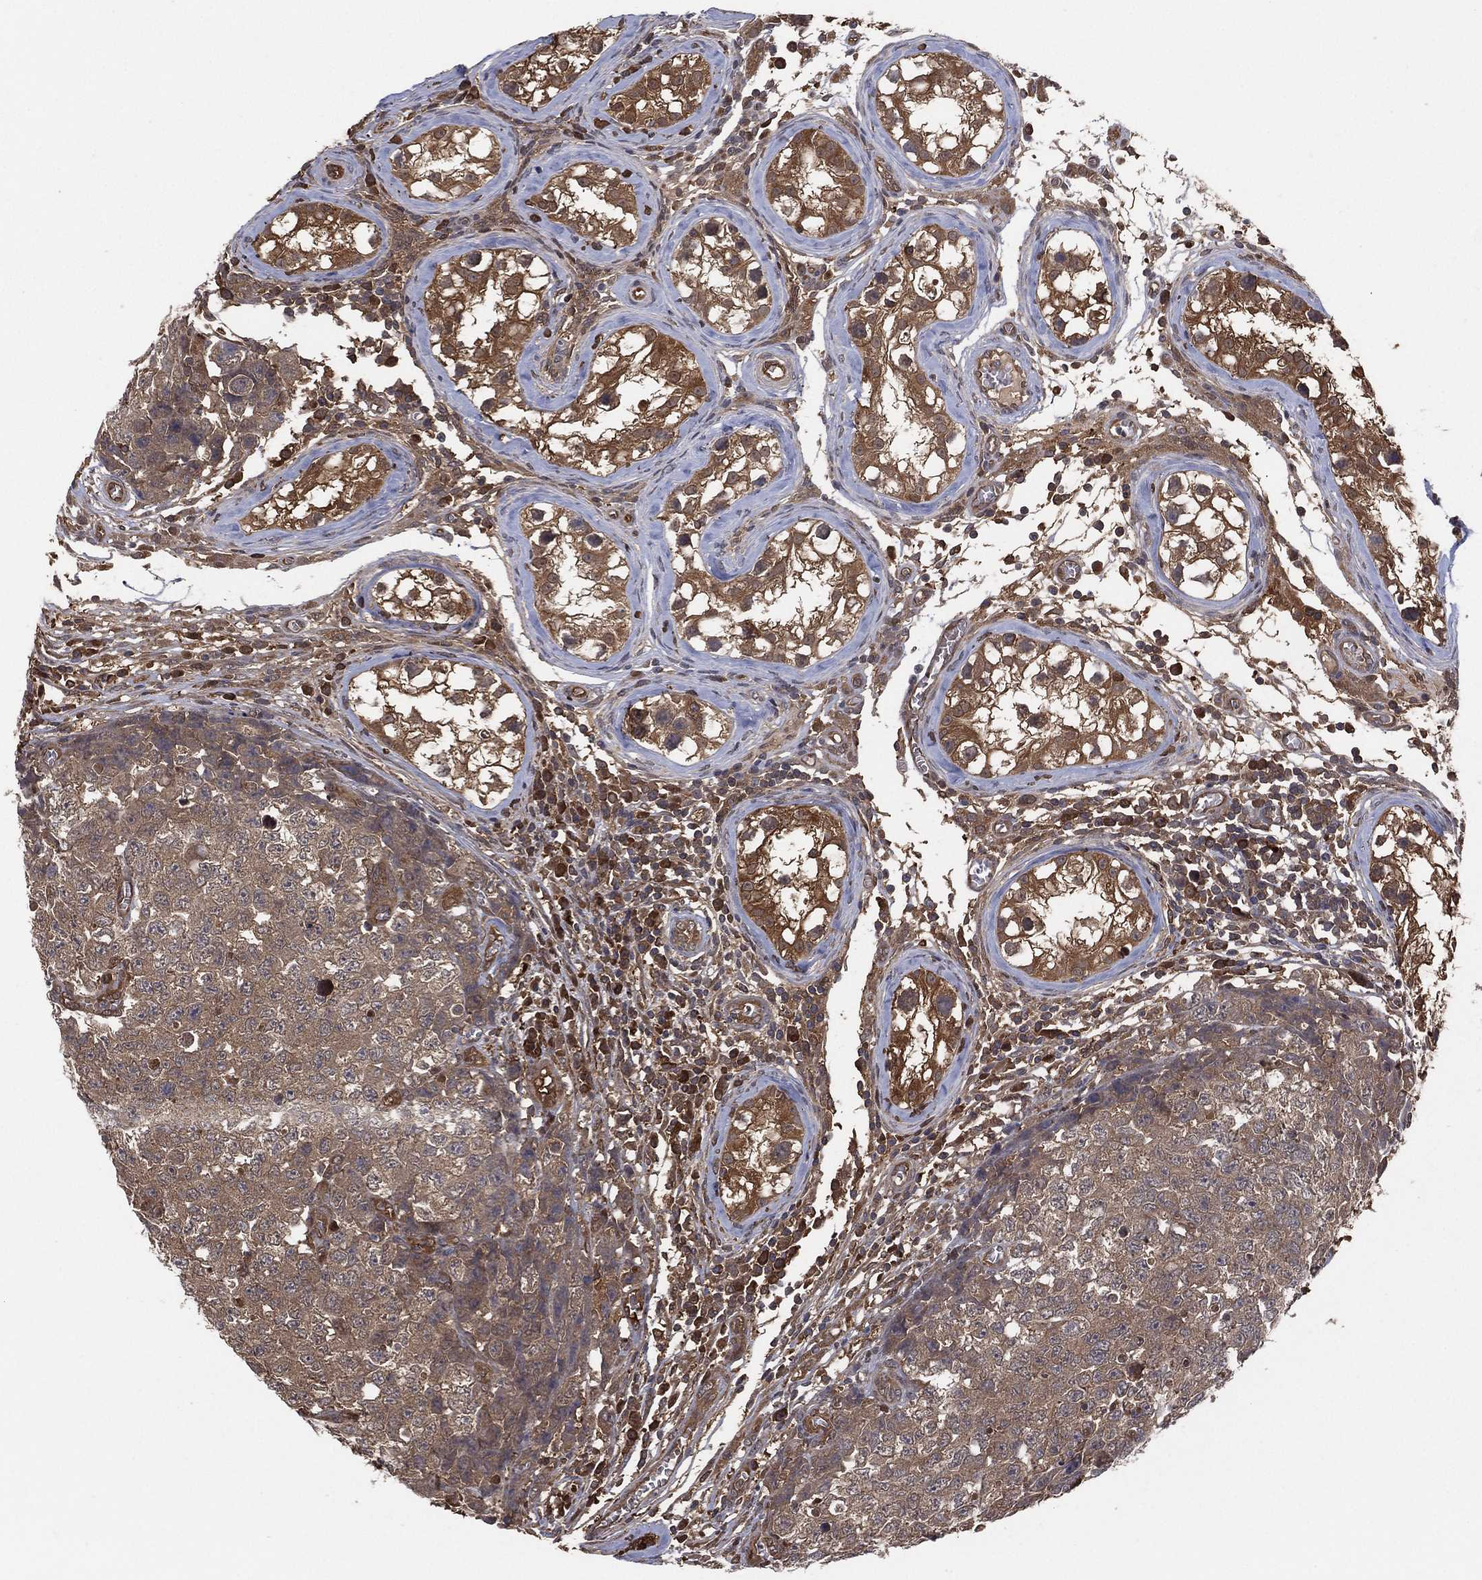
{"staining": {"intensity": "moderate", "quantity": ">75%", "location": "cytoplasmic/membranous"}, "tissue": "testis cancer", "cell_type": "Tumor cells", "image_type": "cancer", "snomed": [{"axis": "morphology", "description": "Carcinoma, Embryonal, NOS"}, {"axis": "topography", "description": "Testis"}], "caption": "The histopathology image shows staining of embryonal carcinoma (testis), revealing moderate cytoplasmic/membranous protein staining (brown color) within tumor cells.", "gene": "PSMG4", "patient": {"sex": "male", "age": 23}}